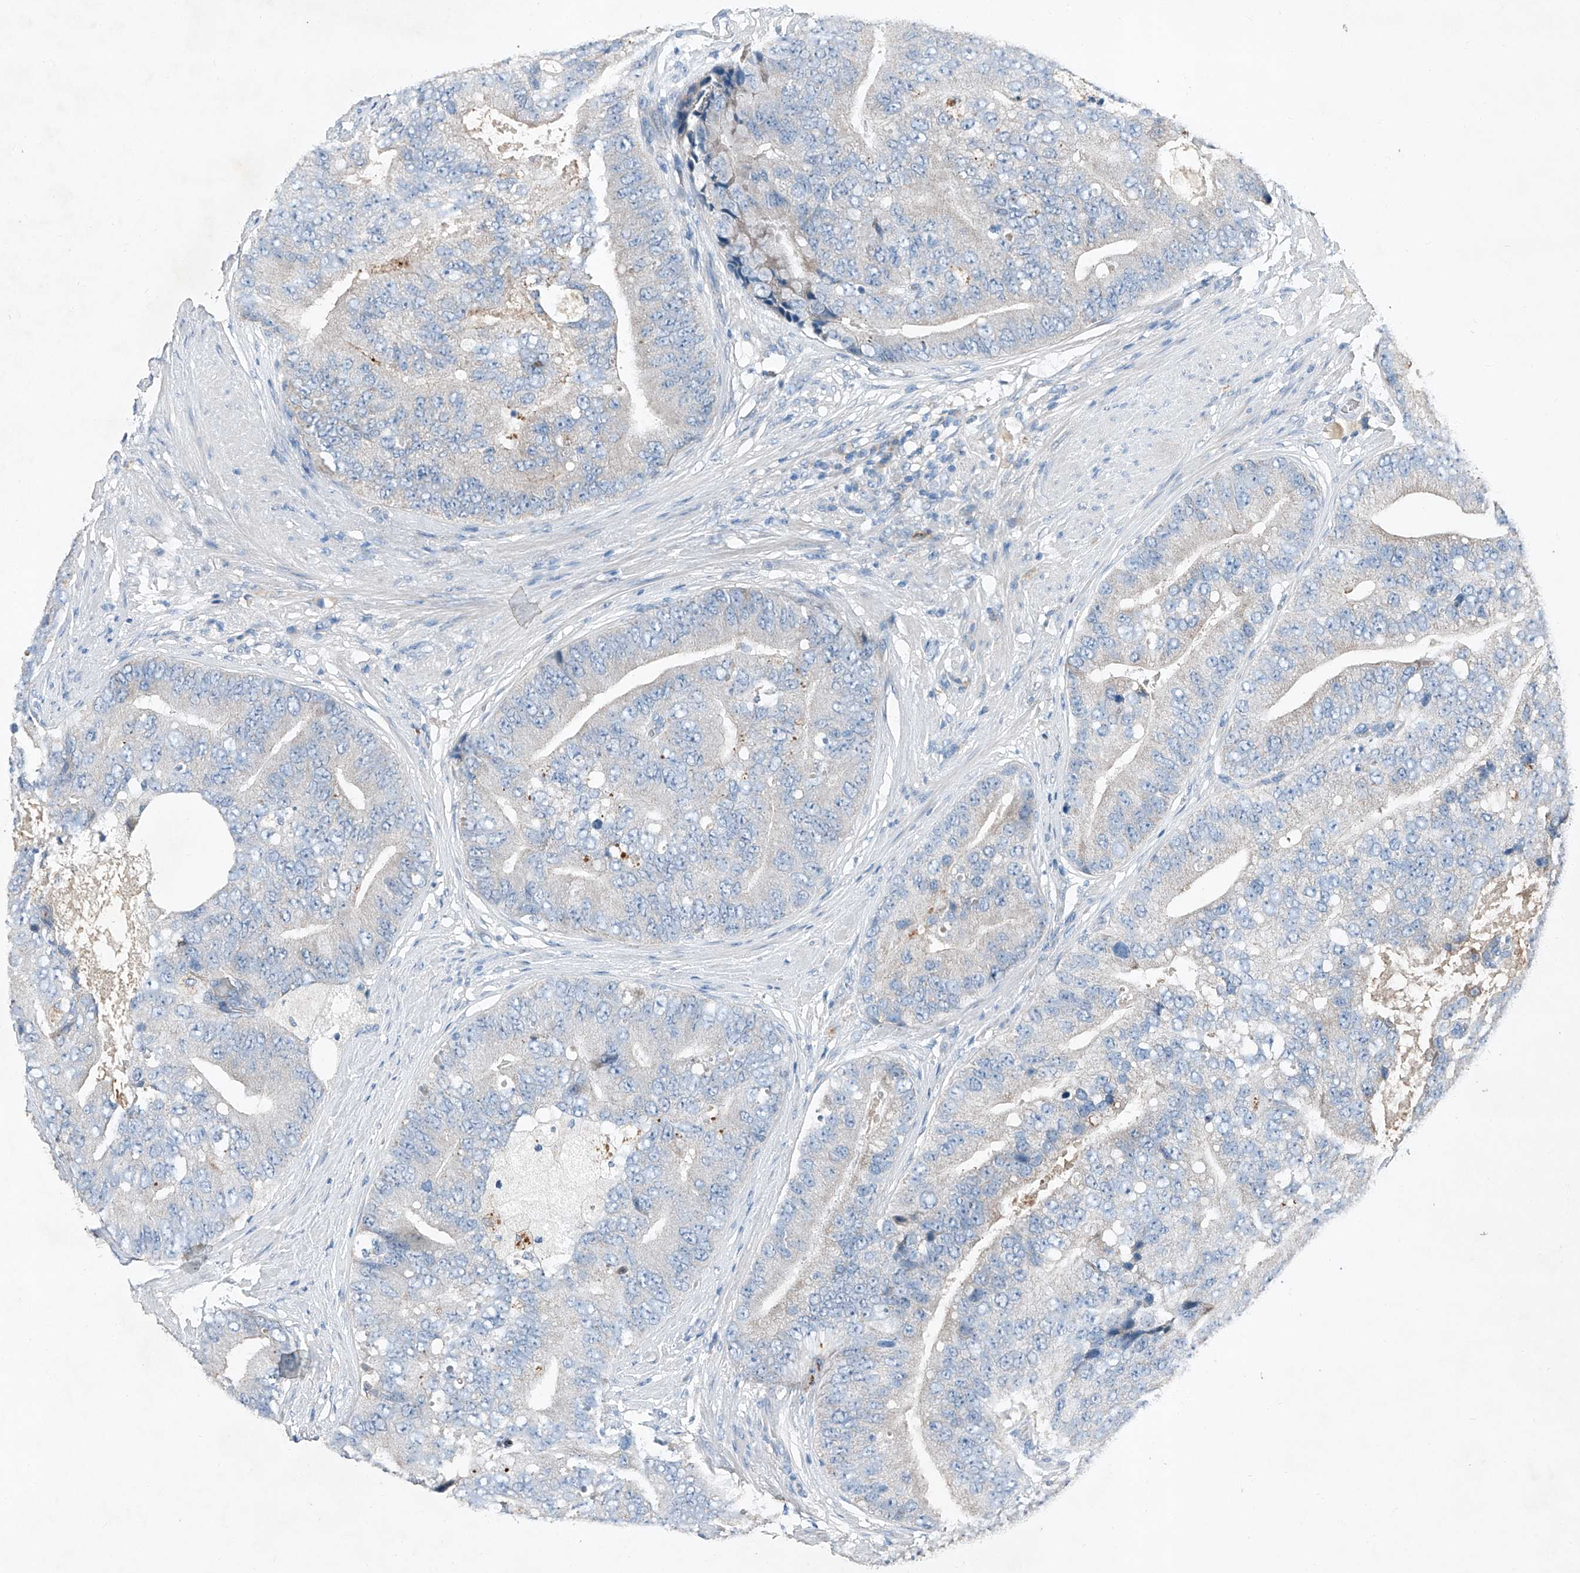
{"staining": {"intensity": "negative", "quantity": "none", "location": "none"}, "tissue": "prostate cancer", "cell_type": "Tumor cells", "image_type": "cancer", "snomed": [{"axis": "morphology", "description": "Adenocarcinoma, High grade"}, {"axis": "topography", "description": "Prostate"}], "caption": "Photomicrograph shows no significant protein staining in tumor cells of prostate cancer.", "gene": "MDGA1", "patient": {"sex": "male", "age": 70}}